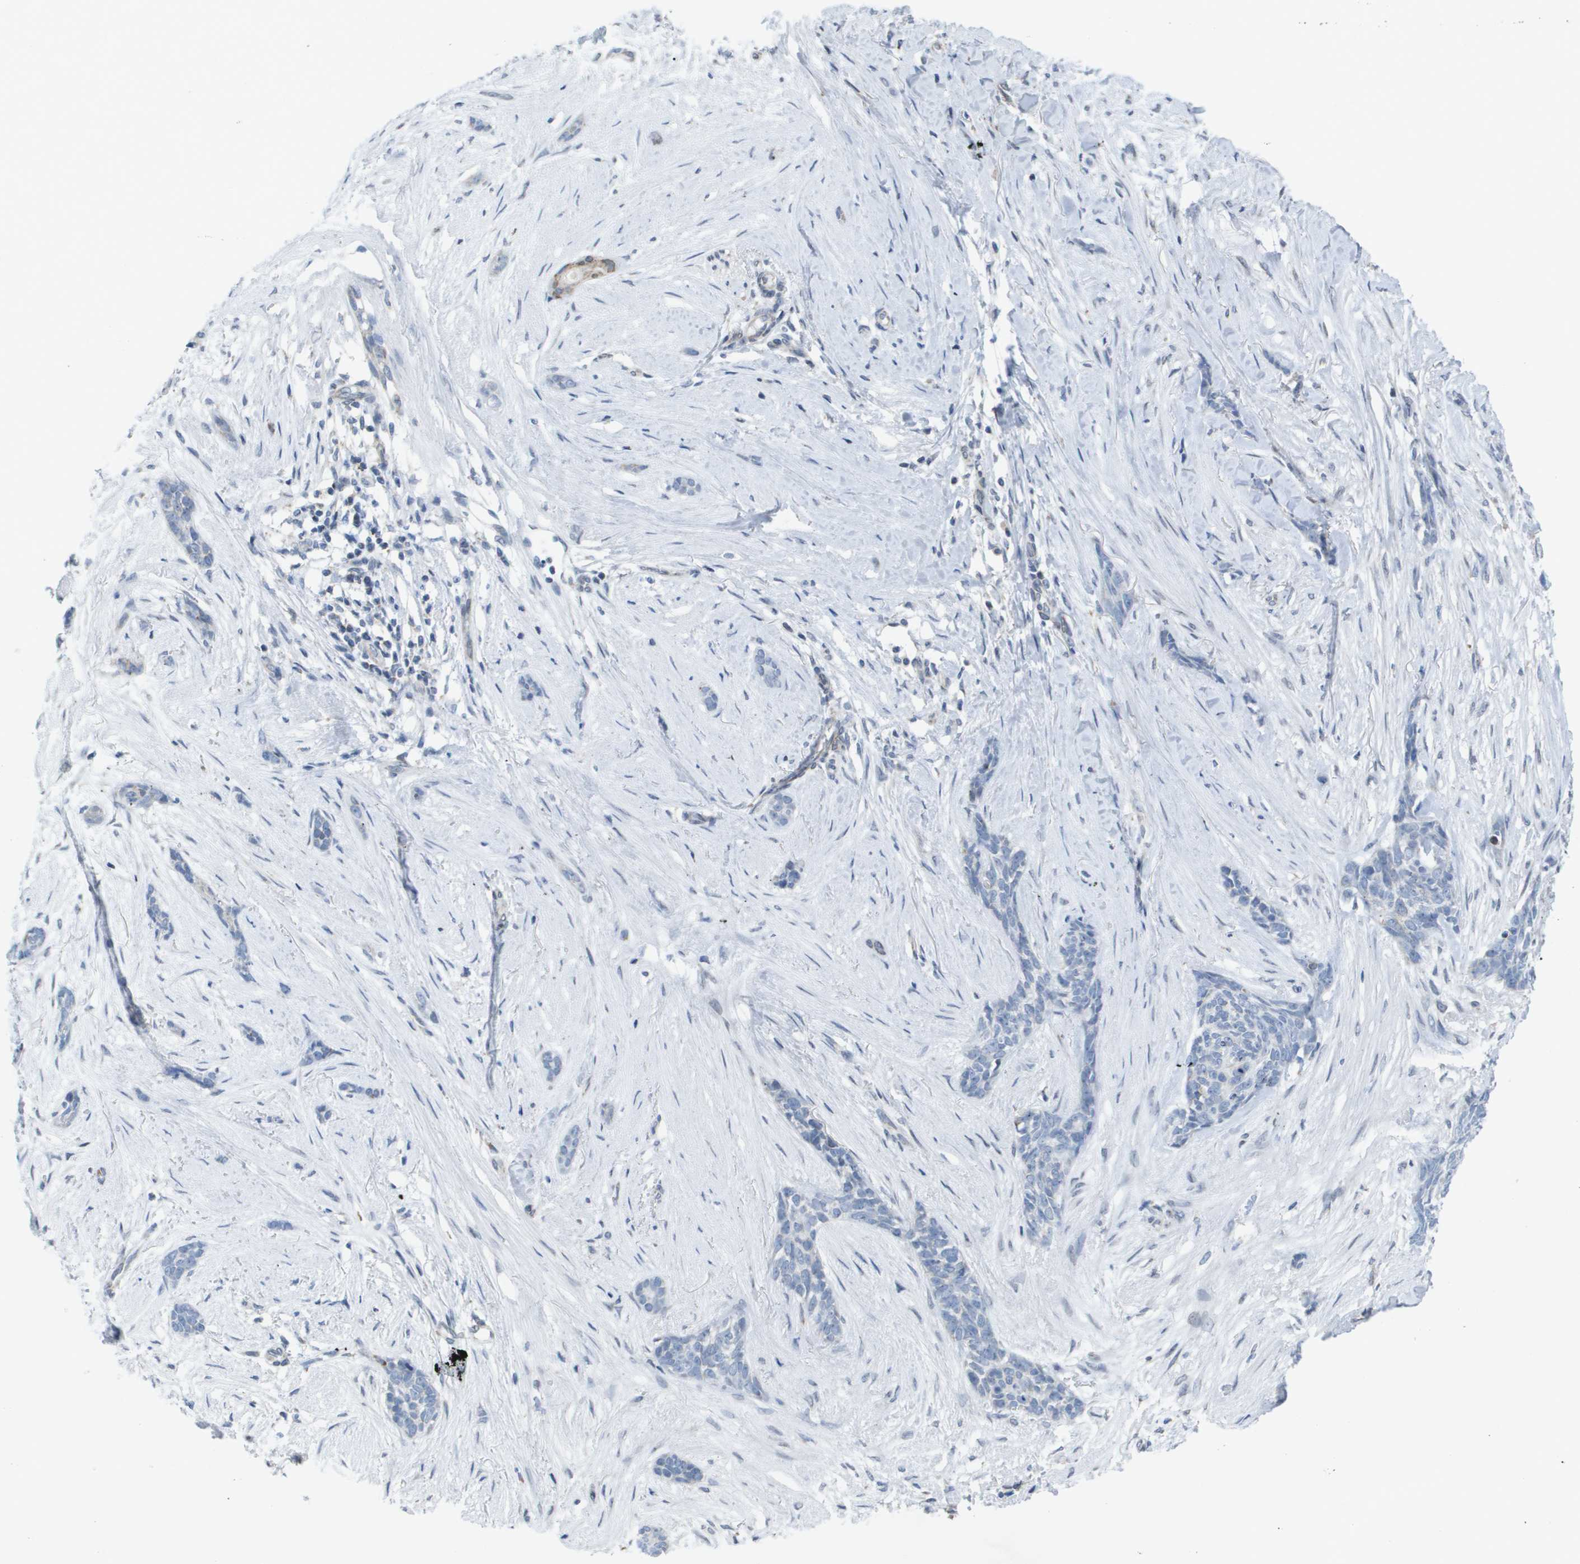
{"staining": {"intensity": "negative", "quantity": "none", "location": "none"}, "tissue": "skin cancer", "cell_type": "Tumor cells", "image_type": "cancer", "snomed": [{"axis": "morphology", "description": "Basal cell carcinoma"}, {"axis": "morphology", "description": "Adnexal tumor, benign"}, {"axis": "topography", "description": "Skin"}], "caption": "The IHC histopathology image has no significant positivity in tumor cells of skin cancer tissue.", "gene": "TMEM223", "patient": {"sex": "female", "age": 42}}